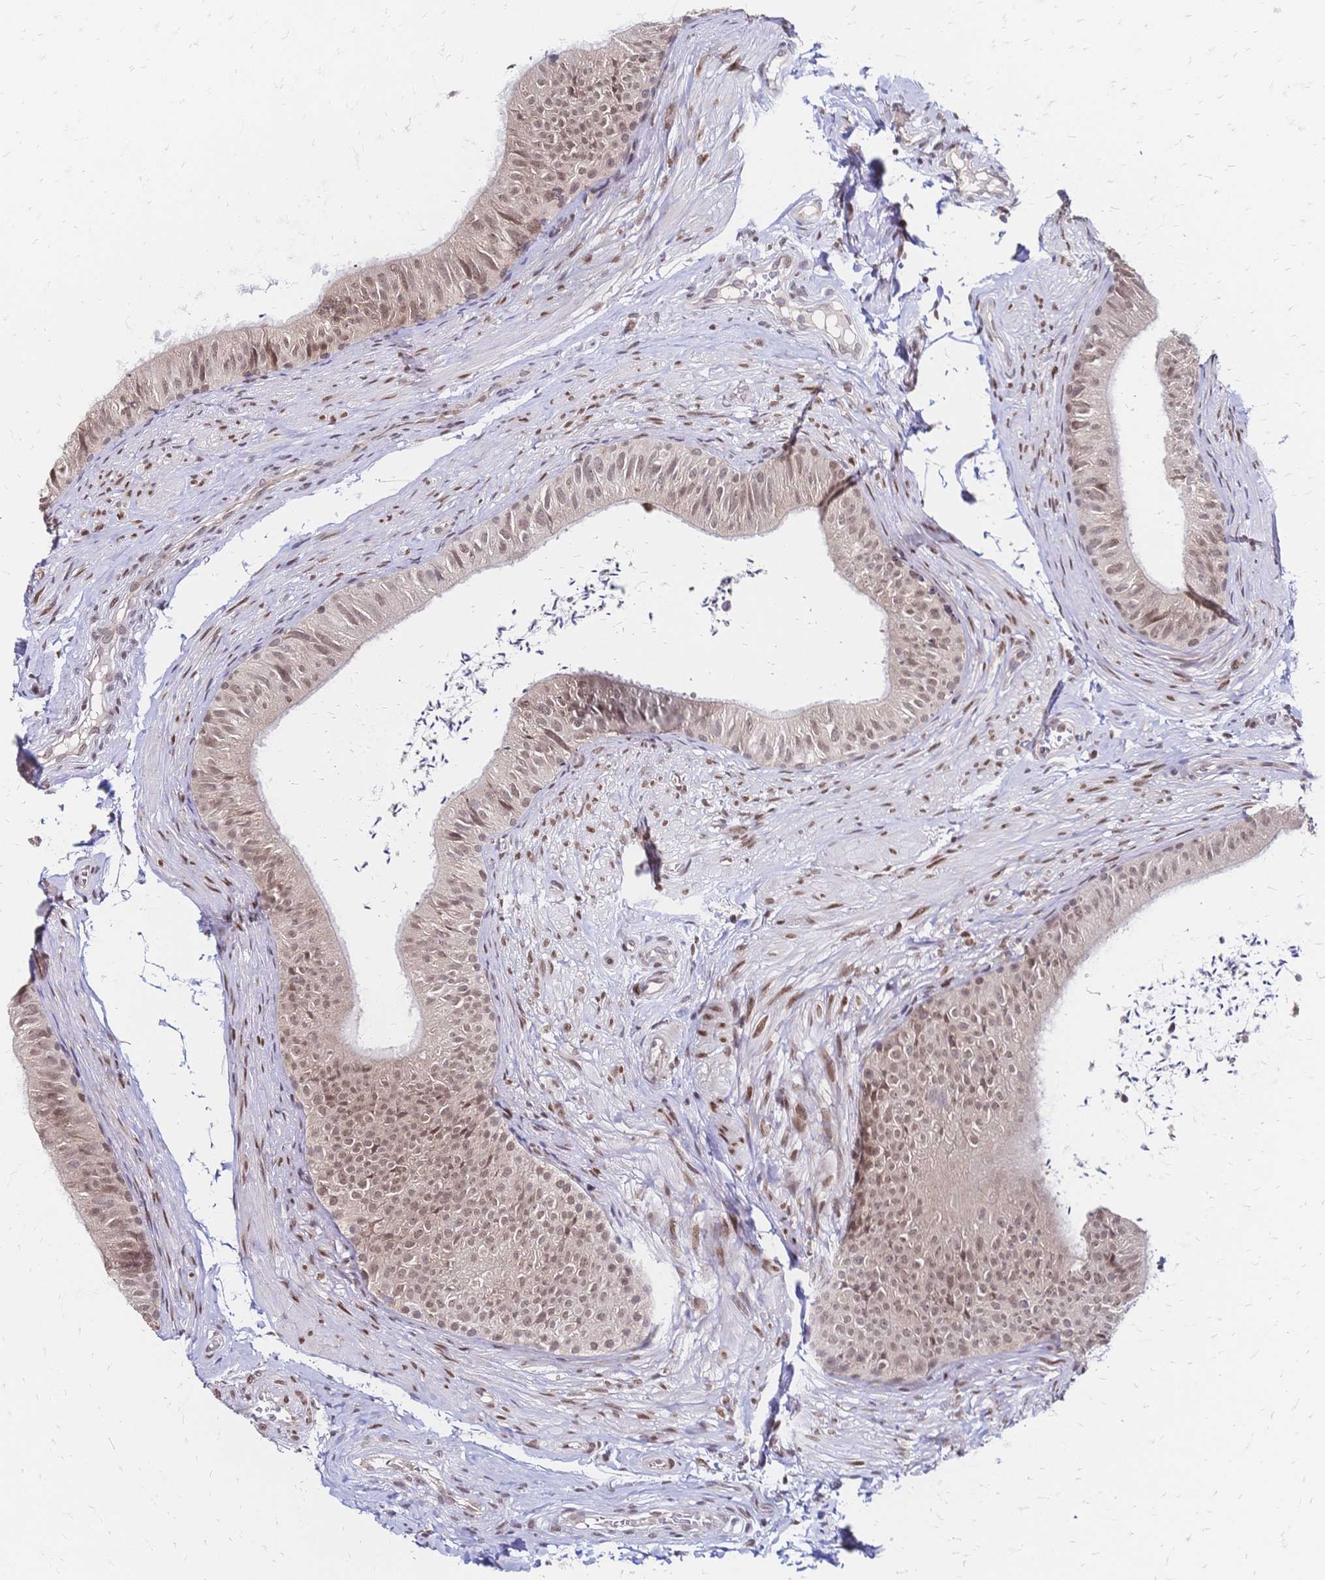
{"staining": {"intensity": "moderate", "quantity": "<25%", "location": "nuclear"}, "tissue": "epididymis", "cell_type": "Glandular cells", "image_type": "normal", "snomed": [{"axis": "morphology", "description": "Normal tissue, NOS"}, {"axis": "topography", "description": "Epididymis, spermatic cord, NOS"}, {"axis": "topography", "description": "Epididymis"}, {"axis": "topography", "description": "Peripheral nerve tissue"}], "caption": "Benign epididymis was stained to show a protein in brown. There is low levels of moderate nuclear expression in approximately <25% of glandular cells. The protein is stained brown, and the nuclei are stained in blue (DAB IHC with brightfield microscopy, high magnification).", "gene": "CBX7", "patient": {"sex": "male", "age": 29}}